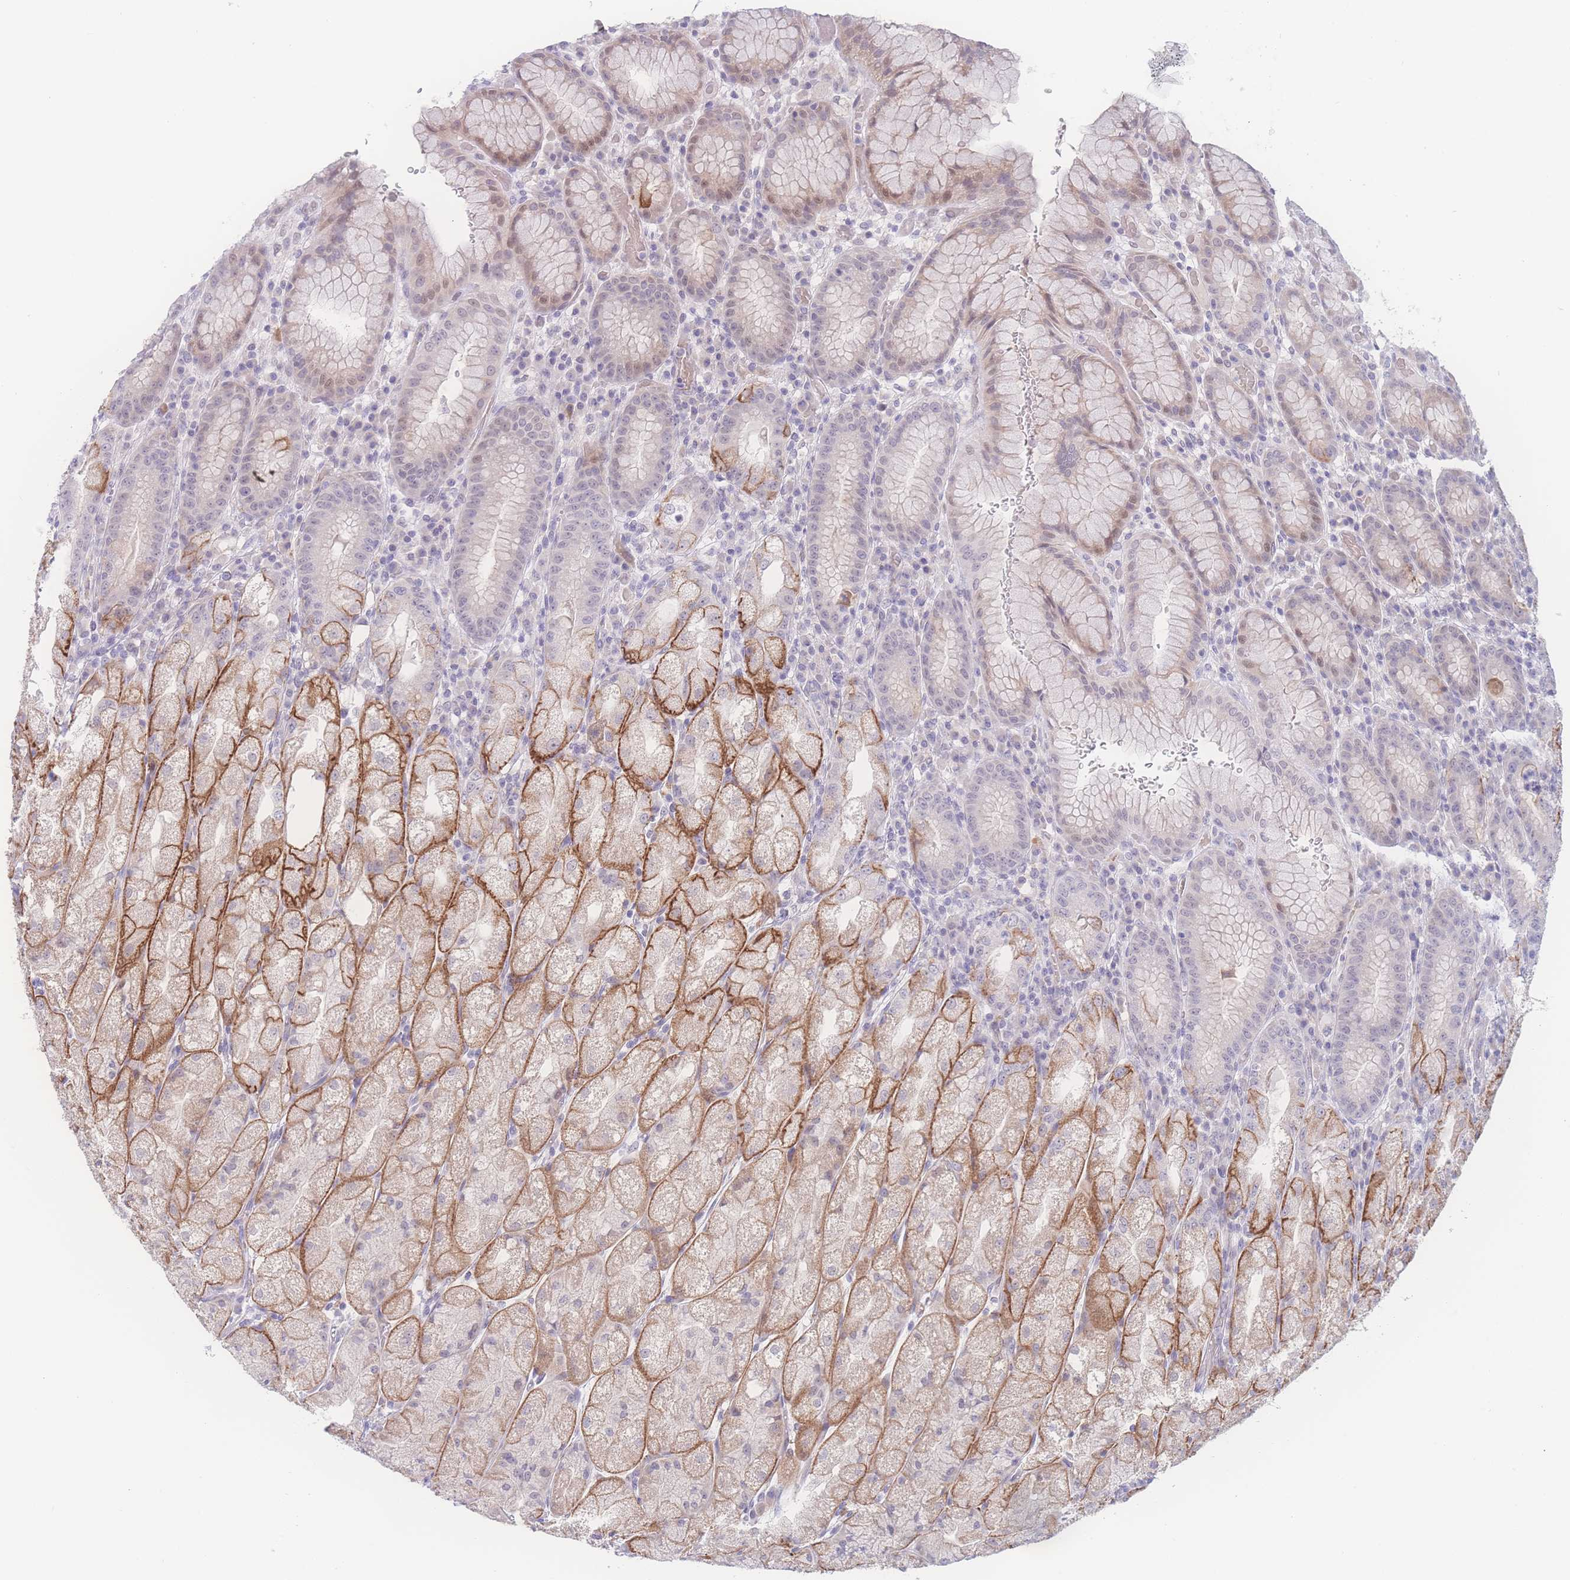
{"staining": {"intensity": "moderate", "quantity": "25%-75%", "location": "cytoplasmic/membranous"}, "tissue": "stomach", "cell_type": "Glandular cells", "image_type": "normal", "snomed": [{"axis": "morphology", "description": "Normal tissue, NOS"}, {"axis": "topography", "description": "Stomach, upper"}], "caption": "A photomicrograph showing moderate cytoplasmic/membranous positivity in about 25%-75% of glandular cells in normal stomach, as visualized by brown immunohistochemical staining.", "gene": "PRSS22", "patient": {"sex": "male", "age": 52}}